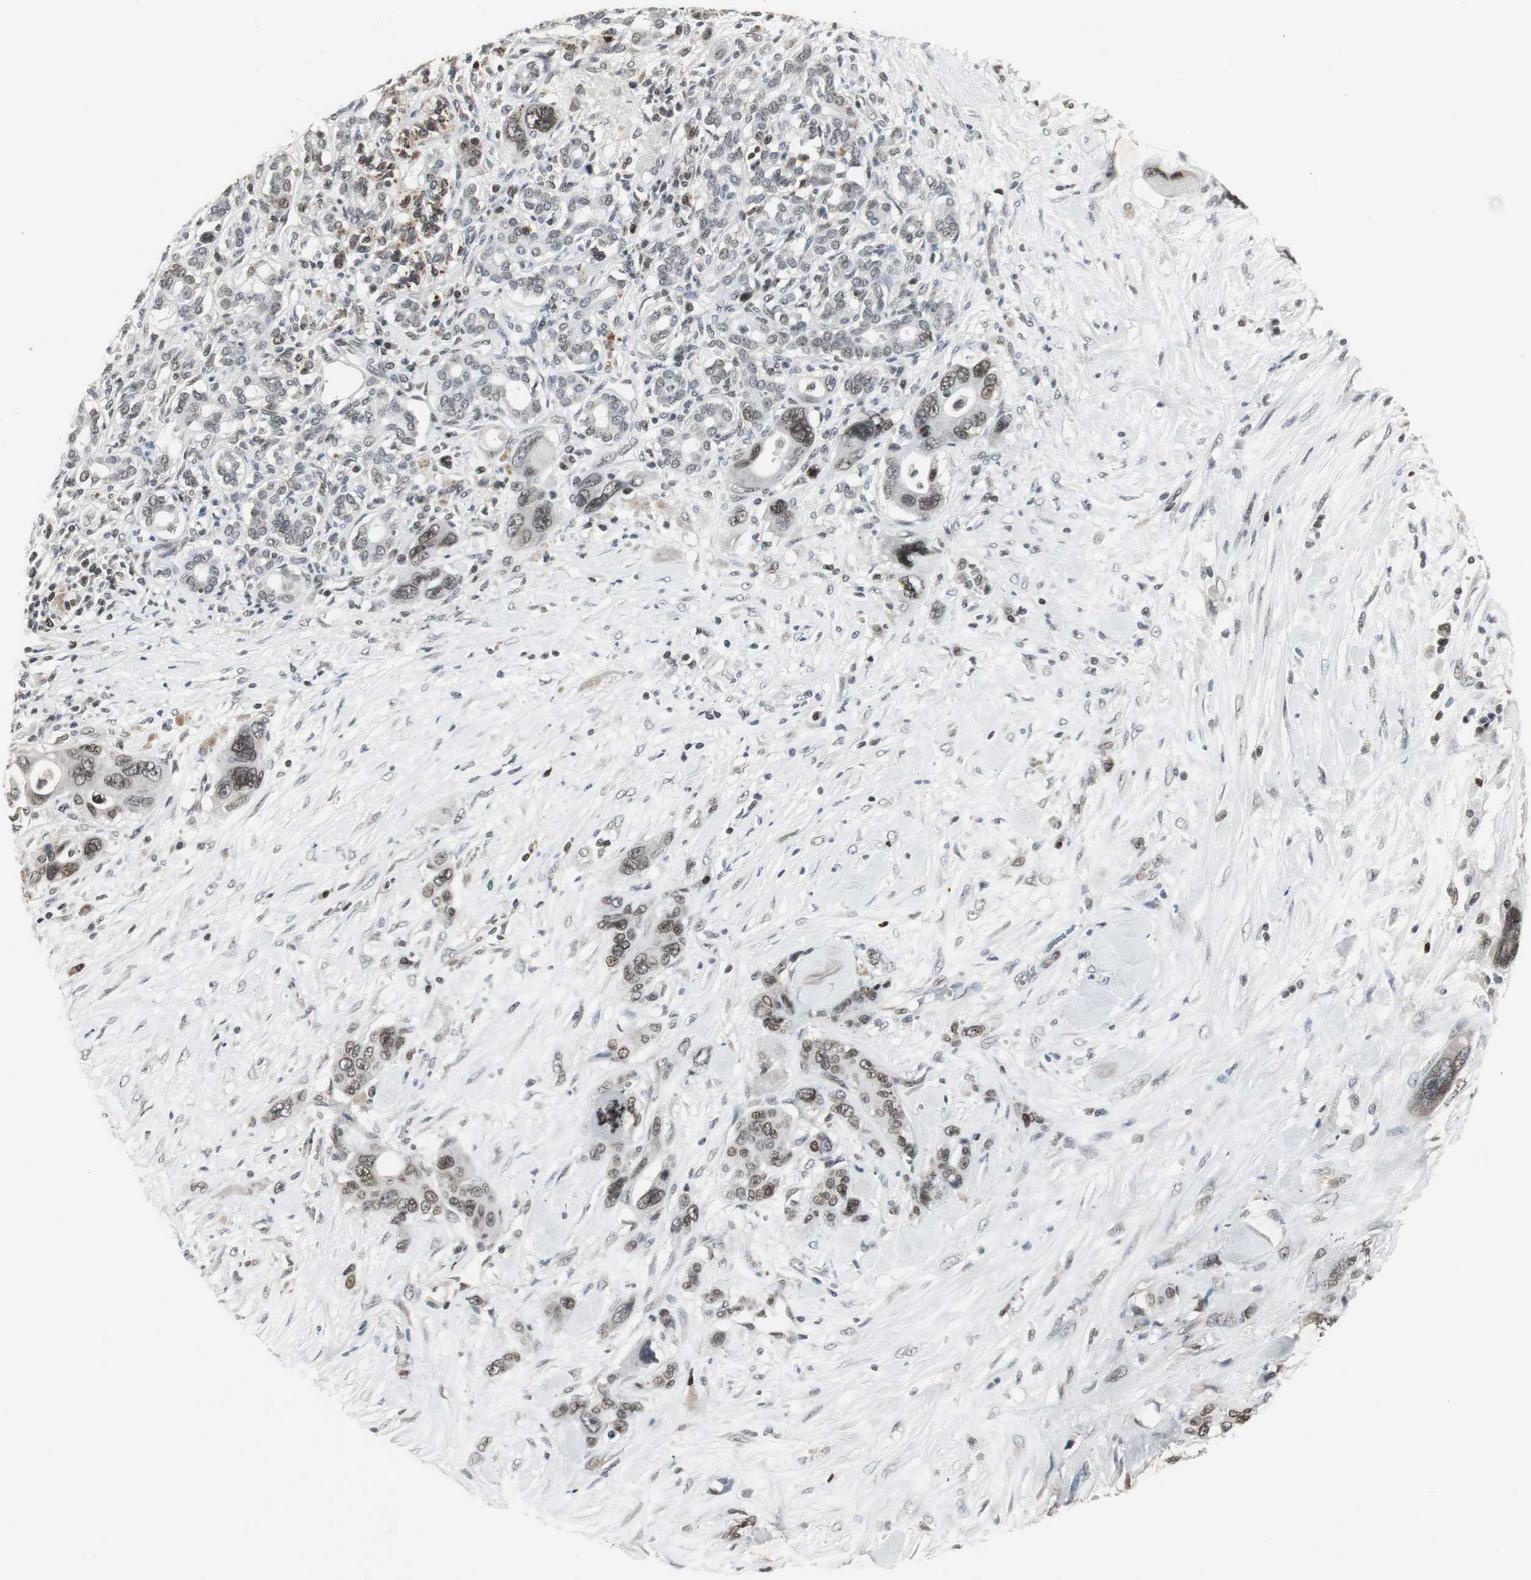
{"staining": {"intensity": "weak", "quantity": ">75%", "location": "nuclear"}, "tissue": "pancreatic cancer", "cell_type": "Tumor cells", "image_type": "cancer", "snomed": [{"axis": "morphology", "description": "Adenocarcinoma, NOS"}, {"axis": "topography", "description": "Pancreas"}], "caption": "High-magnification brightfield microscopy of pancreatic adenocarcinoma stained with DAB (brown) and counterstained with hematoxylin (blue). tumor cells exhibit weak nuclear positivity is identified in about>75% of cells. The staining was performed using DAB (3,3'-diaminobenzidine), with brown indicating positive protein expression. Nuclei are stained blue with hematoxylin.", "gene": "MPG", "patient": {"sex": "male", "age": 46}}